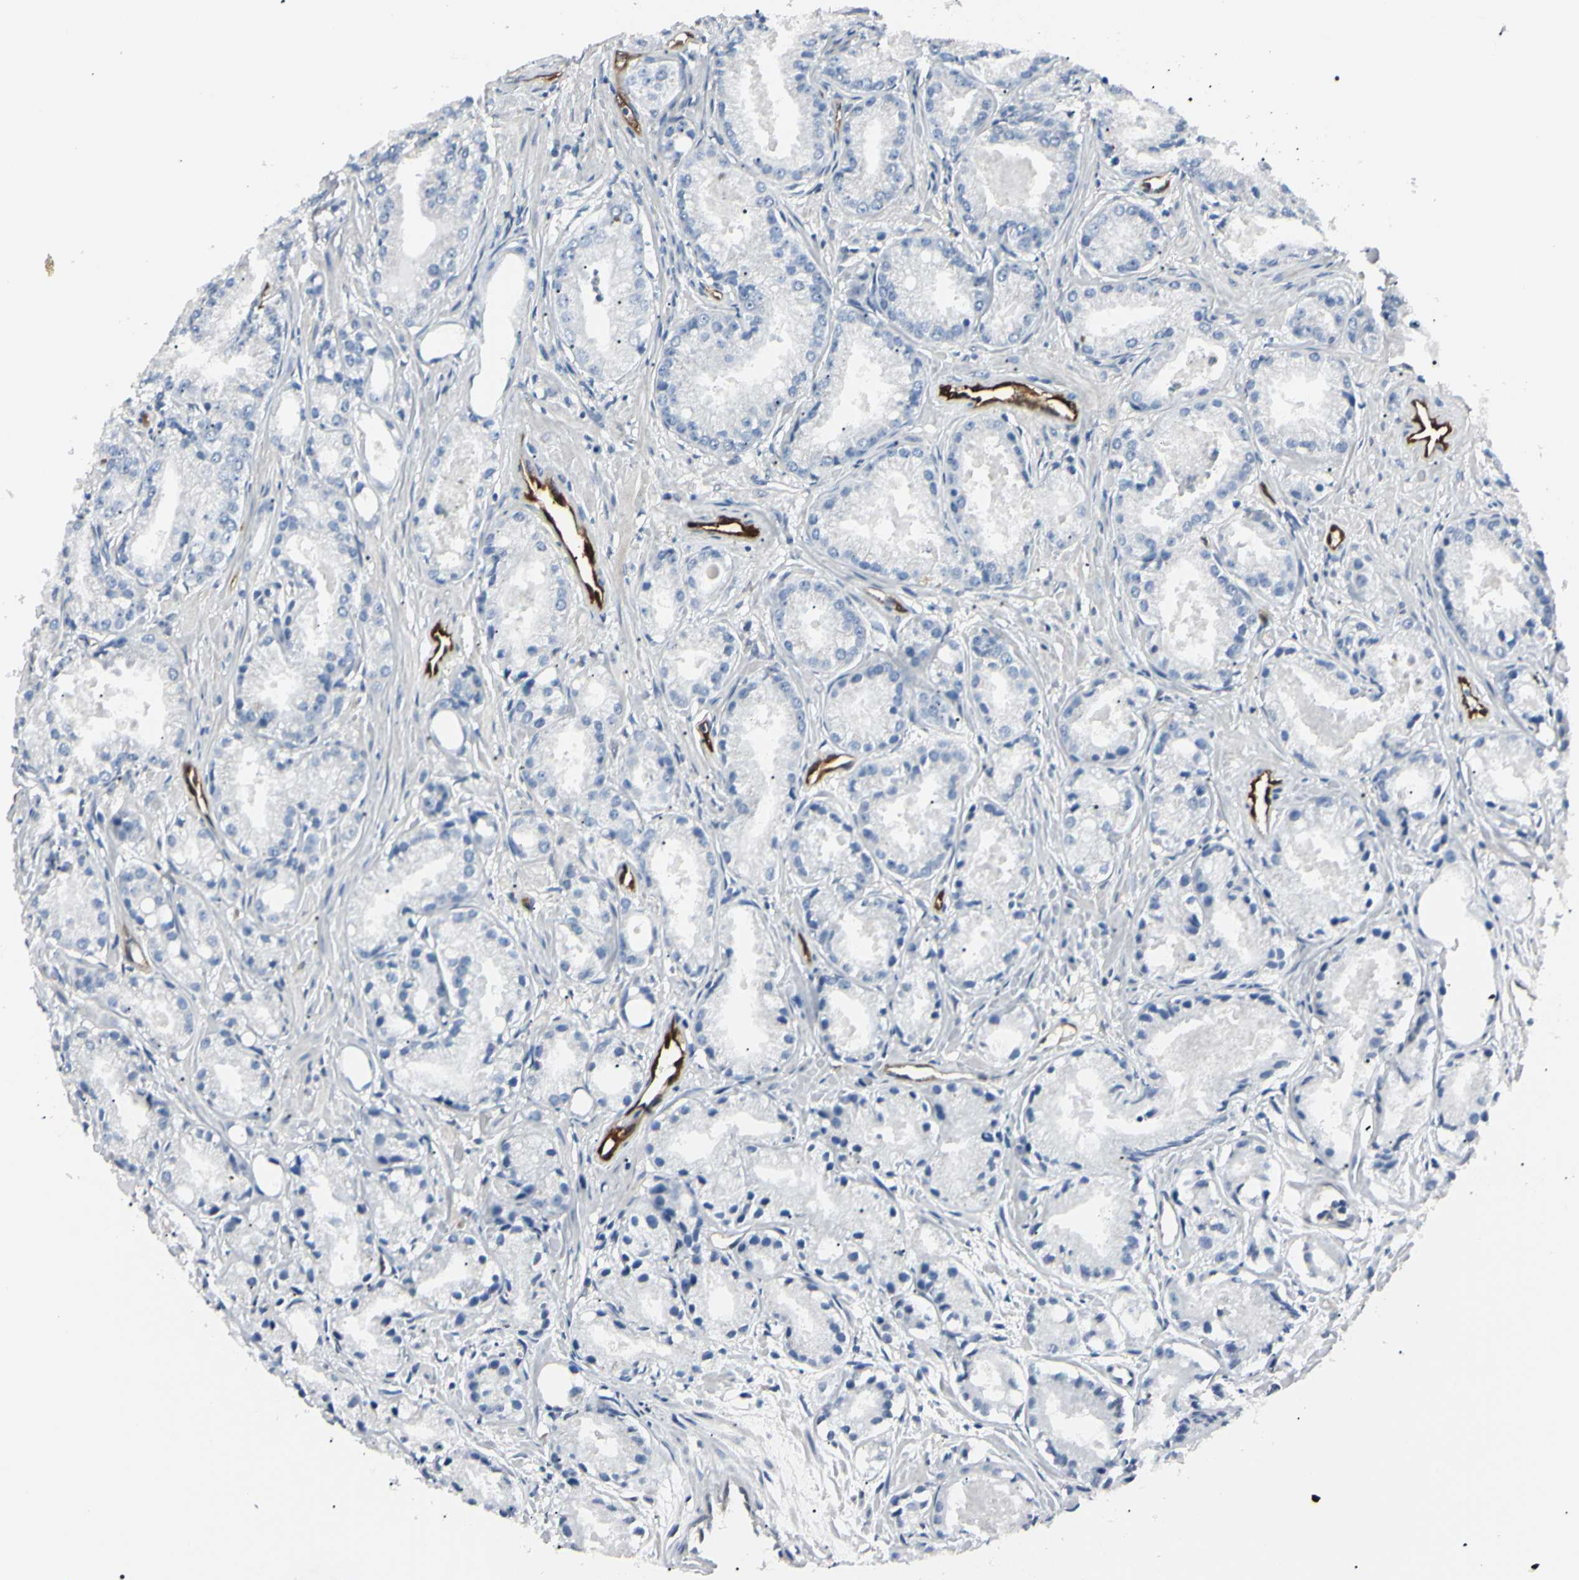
{"staining": {"intensity": "negative", "quantity": "none", "location": "none"}, "tissue": "prostate cancer", "cell_type": "Tumor cells", "image_type": "cancer", "snomed": [{"axis": "morphology", "description": "Adenocarcinoma, Low grade"}, {"axis": "topography", "description": "Prostate"}], "caption": "DAB (3,3'-diaminobenzidine) immunohistochemical staining of human prostate cancer reveals no significant positivity in tumor cells.", "gene": "AKR1C3", "patient": {"sex": "male", "age": 72}}